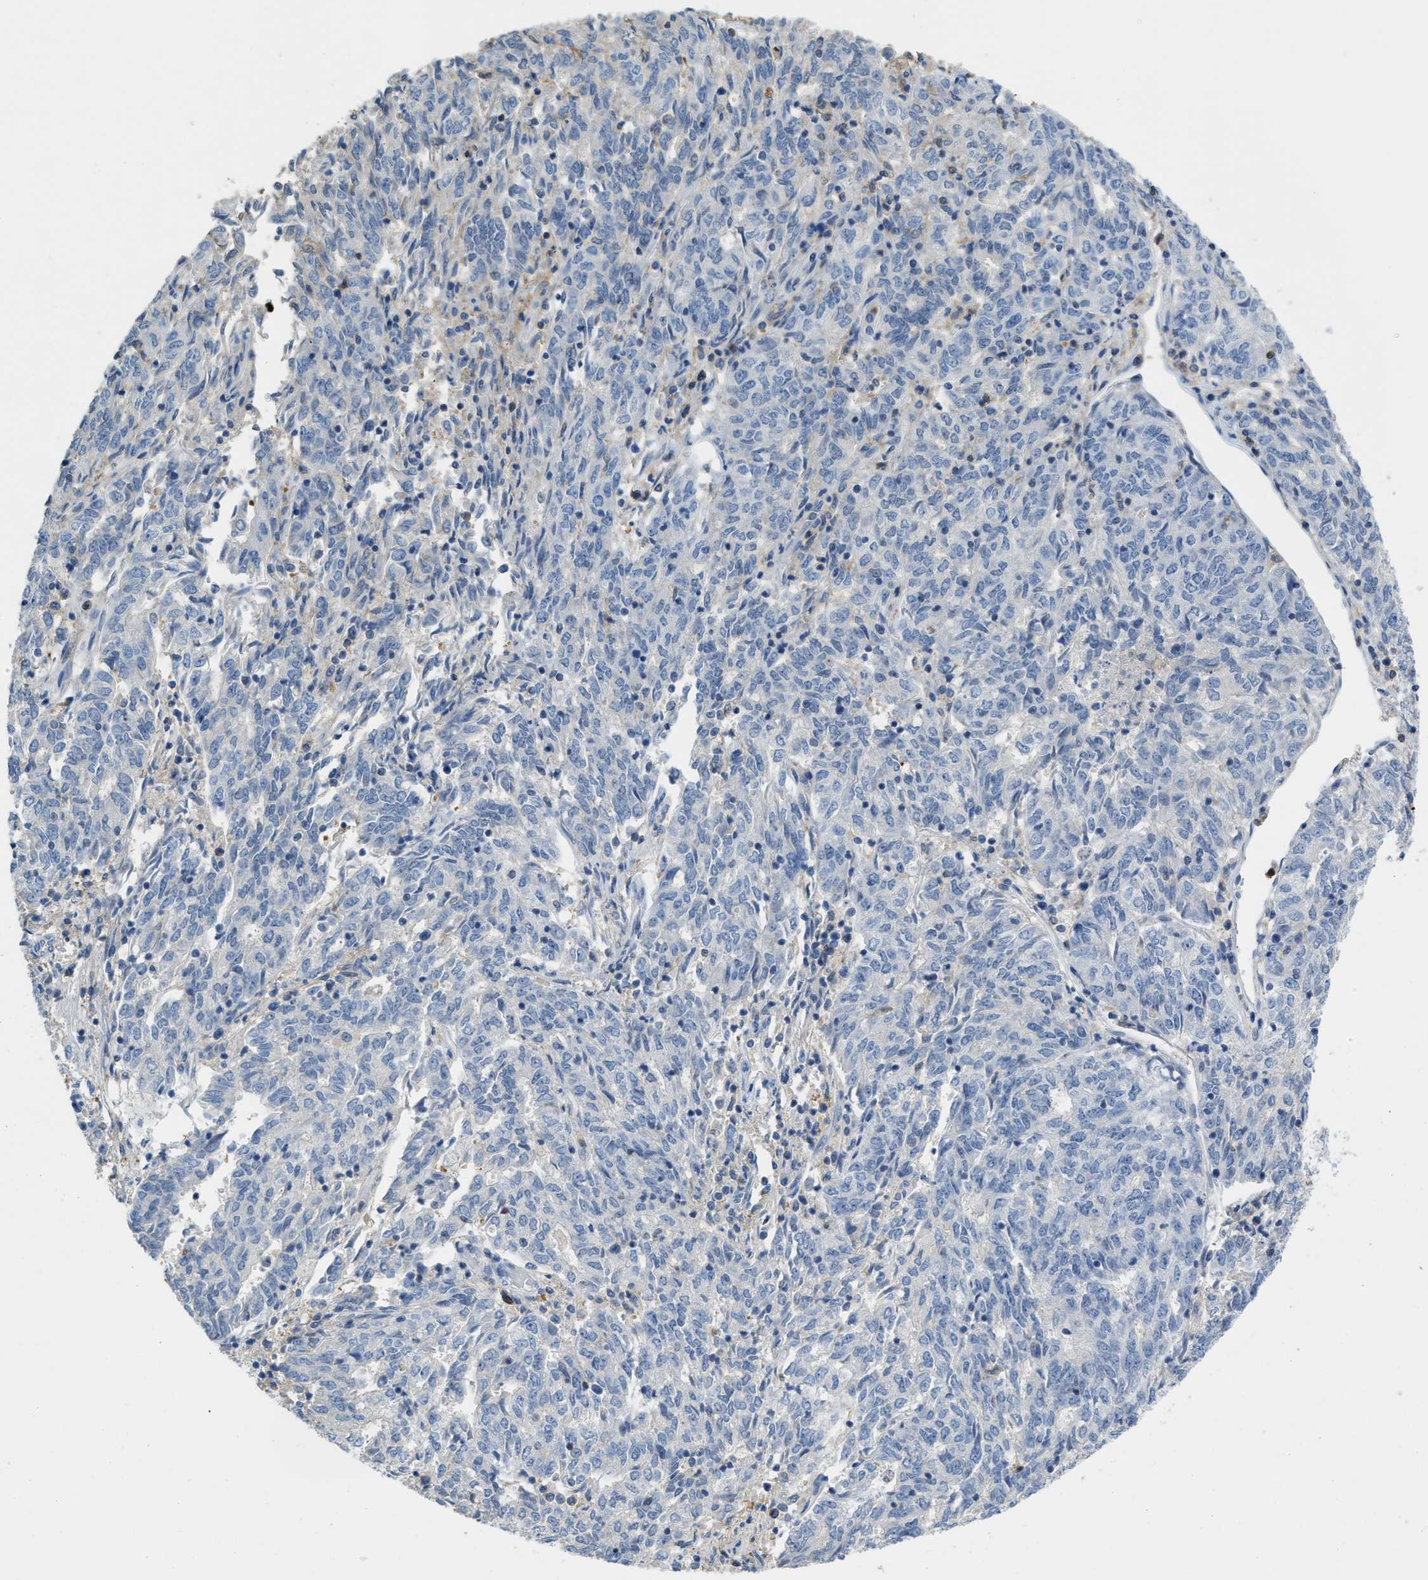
{"staining": {"intensity": "negative", "quantity": "none", "location": "none"}, "tissue": "endometrial cancer", "cell_type": "Tumor cells", "image_type": "cancer", "snomed": [{"axis": "morphology", "description": "Adenocarcinoma, NOS"}, {"axis": "topography", "description": "Endometrium"}], "caption": "A histopathology image of adenocarcinoma (endometrial) stained for a protein exhibits no brown staining in tumor cells. (Immunohistochemistry, brightfield microscopy, high magnification).", "gene": "SERPINB1", "patient": {"sex": "female", "age": 80}}